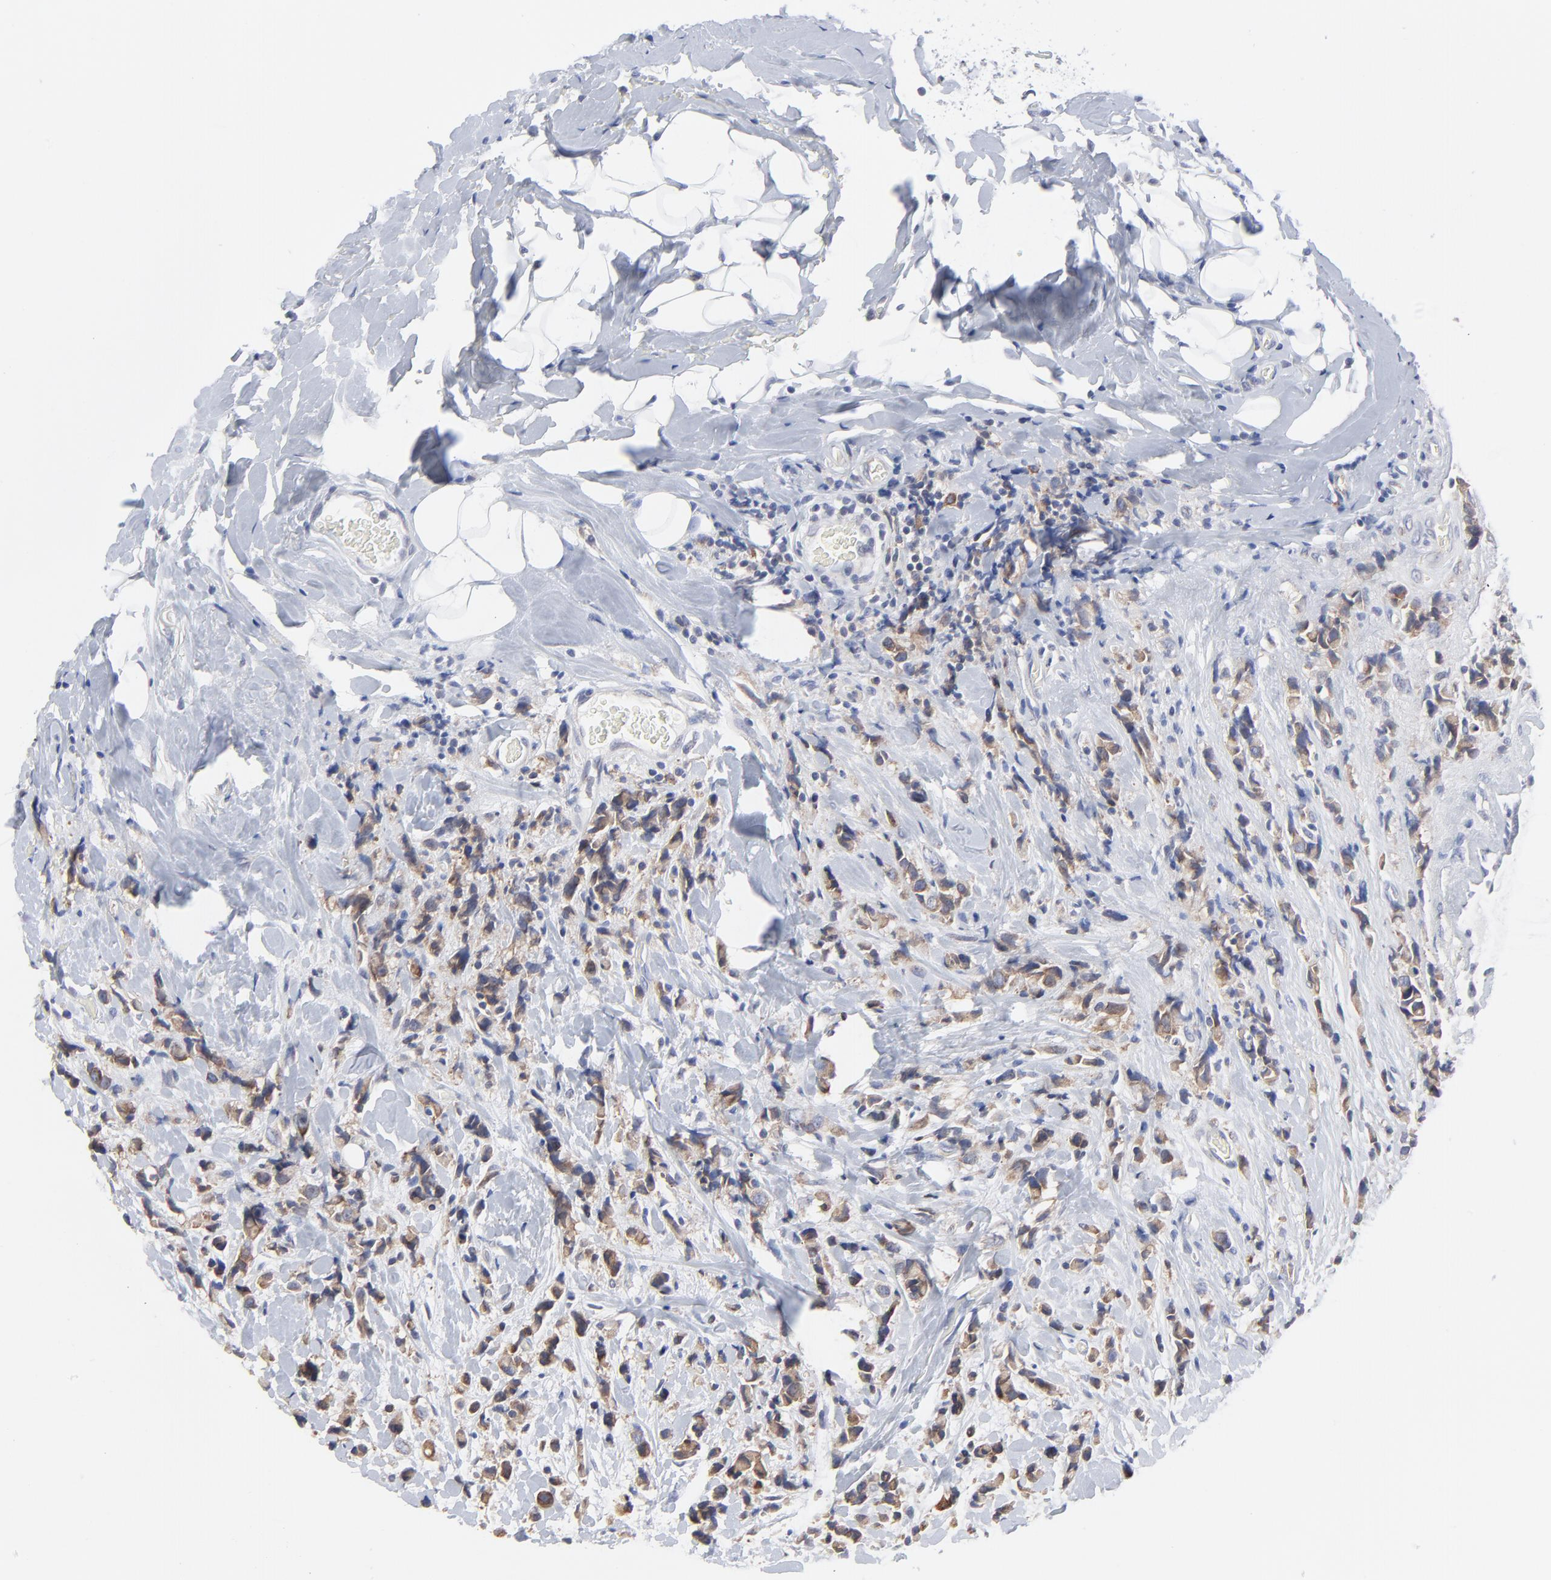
{"staining": {"intensity": "moderate", "quantity": ">75%", "location": "cytoplasmic/membranous"}, "tissue": "breast cancer", "cell_type": "Tumor cells", "image_type": "cancer", "snomed": [{"axis": "morphology", "description": "Lobular carcinoma"}, {"axis": "topography", "description": "Breast"}], "caption": "Breast cancer stained for a protein reveals moderate cytoplasmic/membranous positivity in tumor cells. Nuclei are stained in blue.", "gene": "TRIM22", "patient": {"sex": "female", "age": 57}}